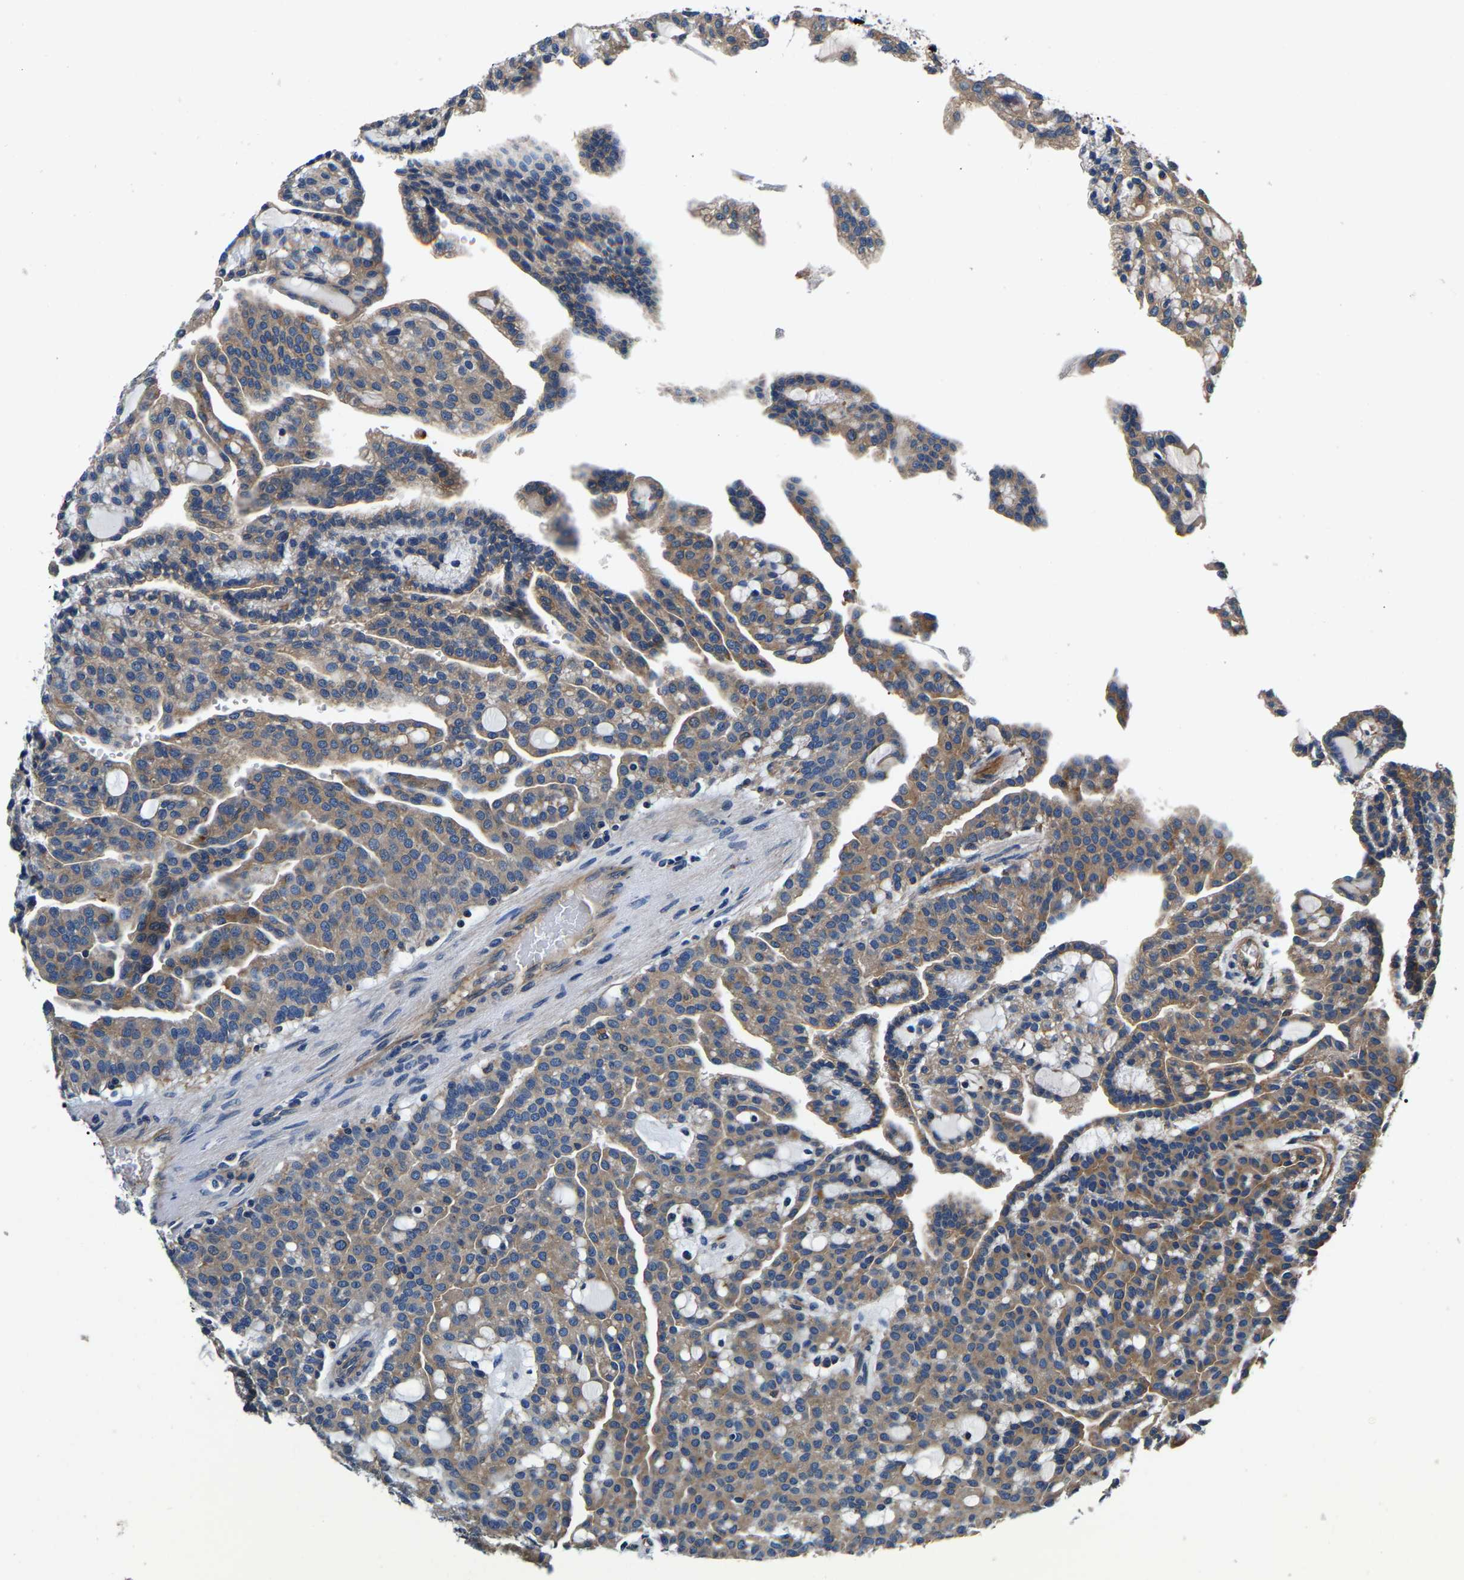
{"staining": {"intensity": "moderate", "quantity": ">75%", "location": "cytoplasmic/membranous"}, "tissue": "renal cancer", "cell_type": "Tumor cells", "image_type": "cancer", "snomed": [{"axis": "morphology", "description": "Adenocarcinoma, NOS"}, {"axis": "topography", "description": "Kidney"}], "caption": "Tumor cells reveal medium levels of moderate cytoplasmic/membranous staining in approximately >75% of cells in human renal cancer (adenocarcinoma).", "gene": "SH3GLB1", "patient": {"sex": "male", "age": 63}}